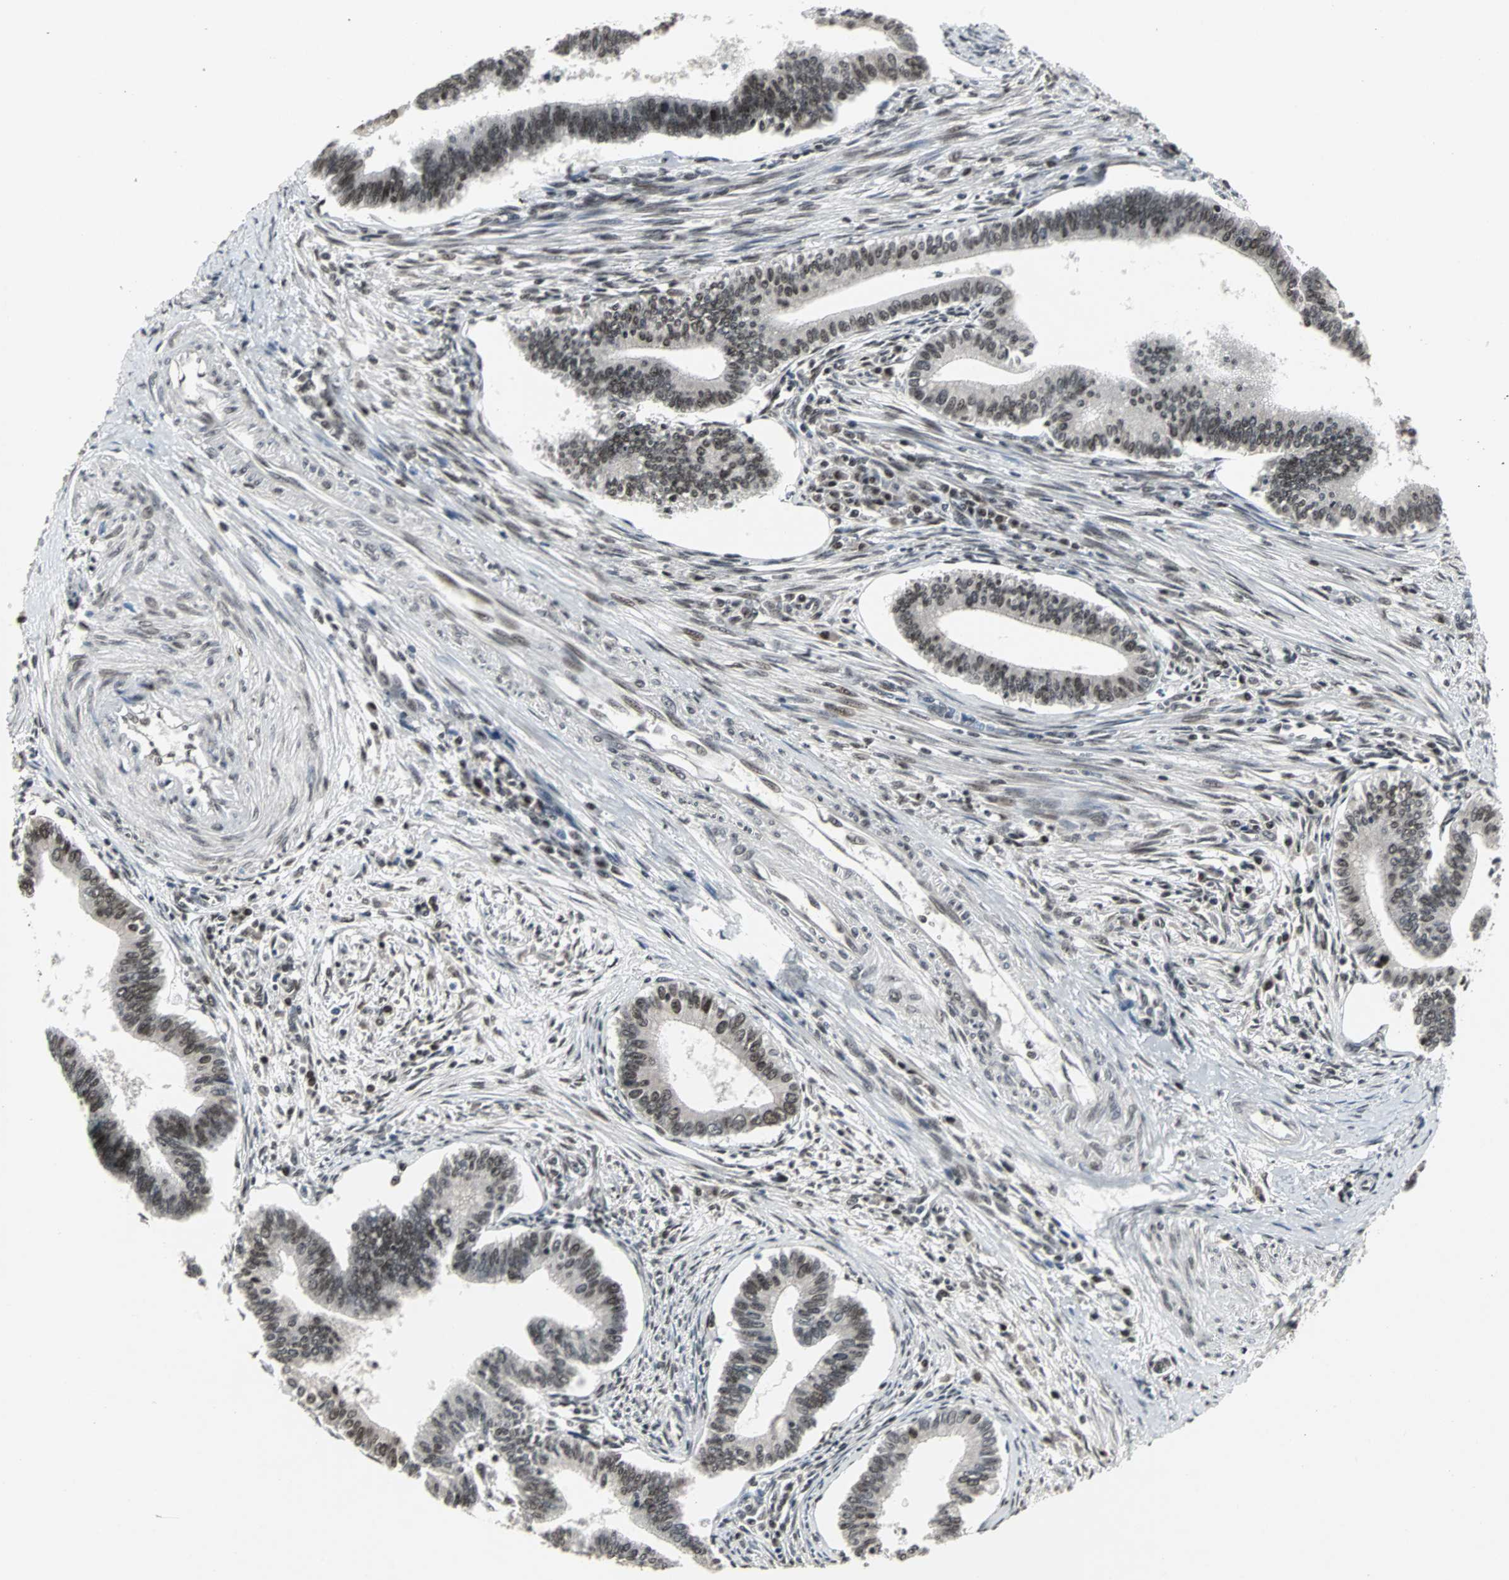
{"staining": {"intensity": "strong", "quantity": ">75%", "location": "nuclear"}, "tissue": "cervical cancer", "cell_type": "Tumor cells", "image_type": "cancer", "snomed": [{"axis": "morphology", "description": "Adenocarcinoma, NOS"}, {"axis": "topography", "description": "Cervix"}], "caption": "Immunohistochemistry (IHC) staining of adenocarcinoma (cervical), which reveals high levels of strong nuclear positivity in approximately >75% of tumor cells indicating strong nuclear protein staining. The staining was performed using DAB (brown) for protein detection and nuclei were counterstained in hematoxylin (blue).", "gene": "PNKP", "patient": {"sex": "female", "age": 36}}